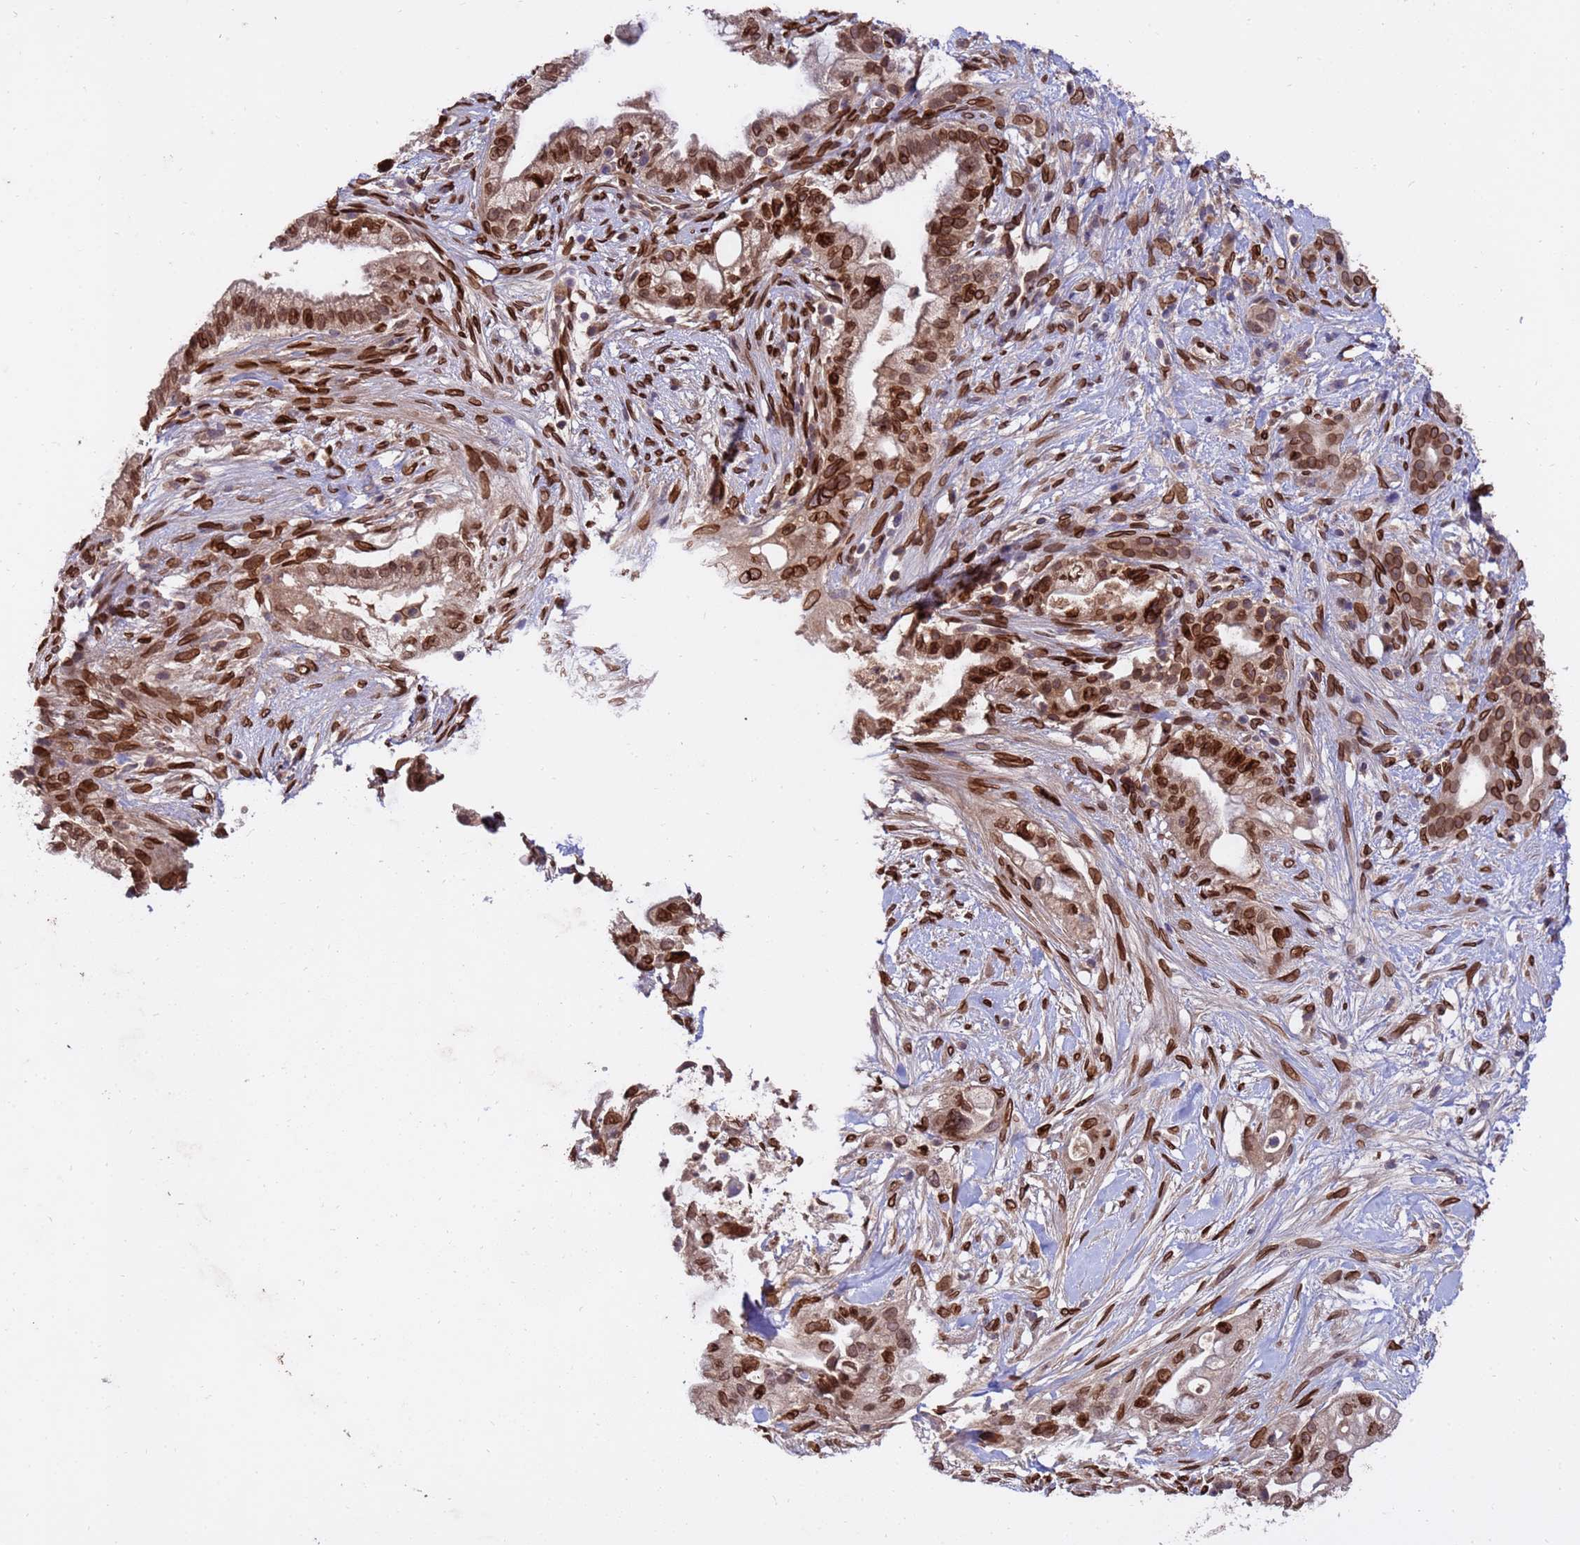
{"staining": {"intensity": "moderate", "quantity": ">75%", "location": "cytoplasmic/membranous,nuclear"}, "tissue": "pancreatic cancer", "cell_type": "Tumor cells", "image_type": "cancer", "snomed": [{"axis": "morphology", "description": "Adenocarcinoma, NOS"}, {"axis": "topography", "description": "Pancreas"}], "caption": "DAB (3,3'-diaminobenzidine) immunohistochemical staining of human adenocarcinoma (pancreatic) shows moderate cytoplasmic/membranous and nuclear protein expression in about >75% of tumor cells.", "gene": "GPR135", "patient": {"sex": "male", "age": 44}}